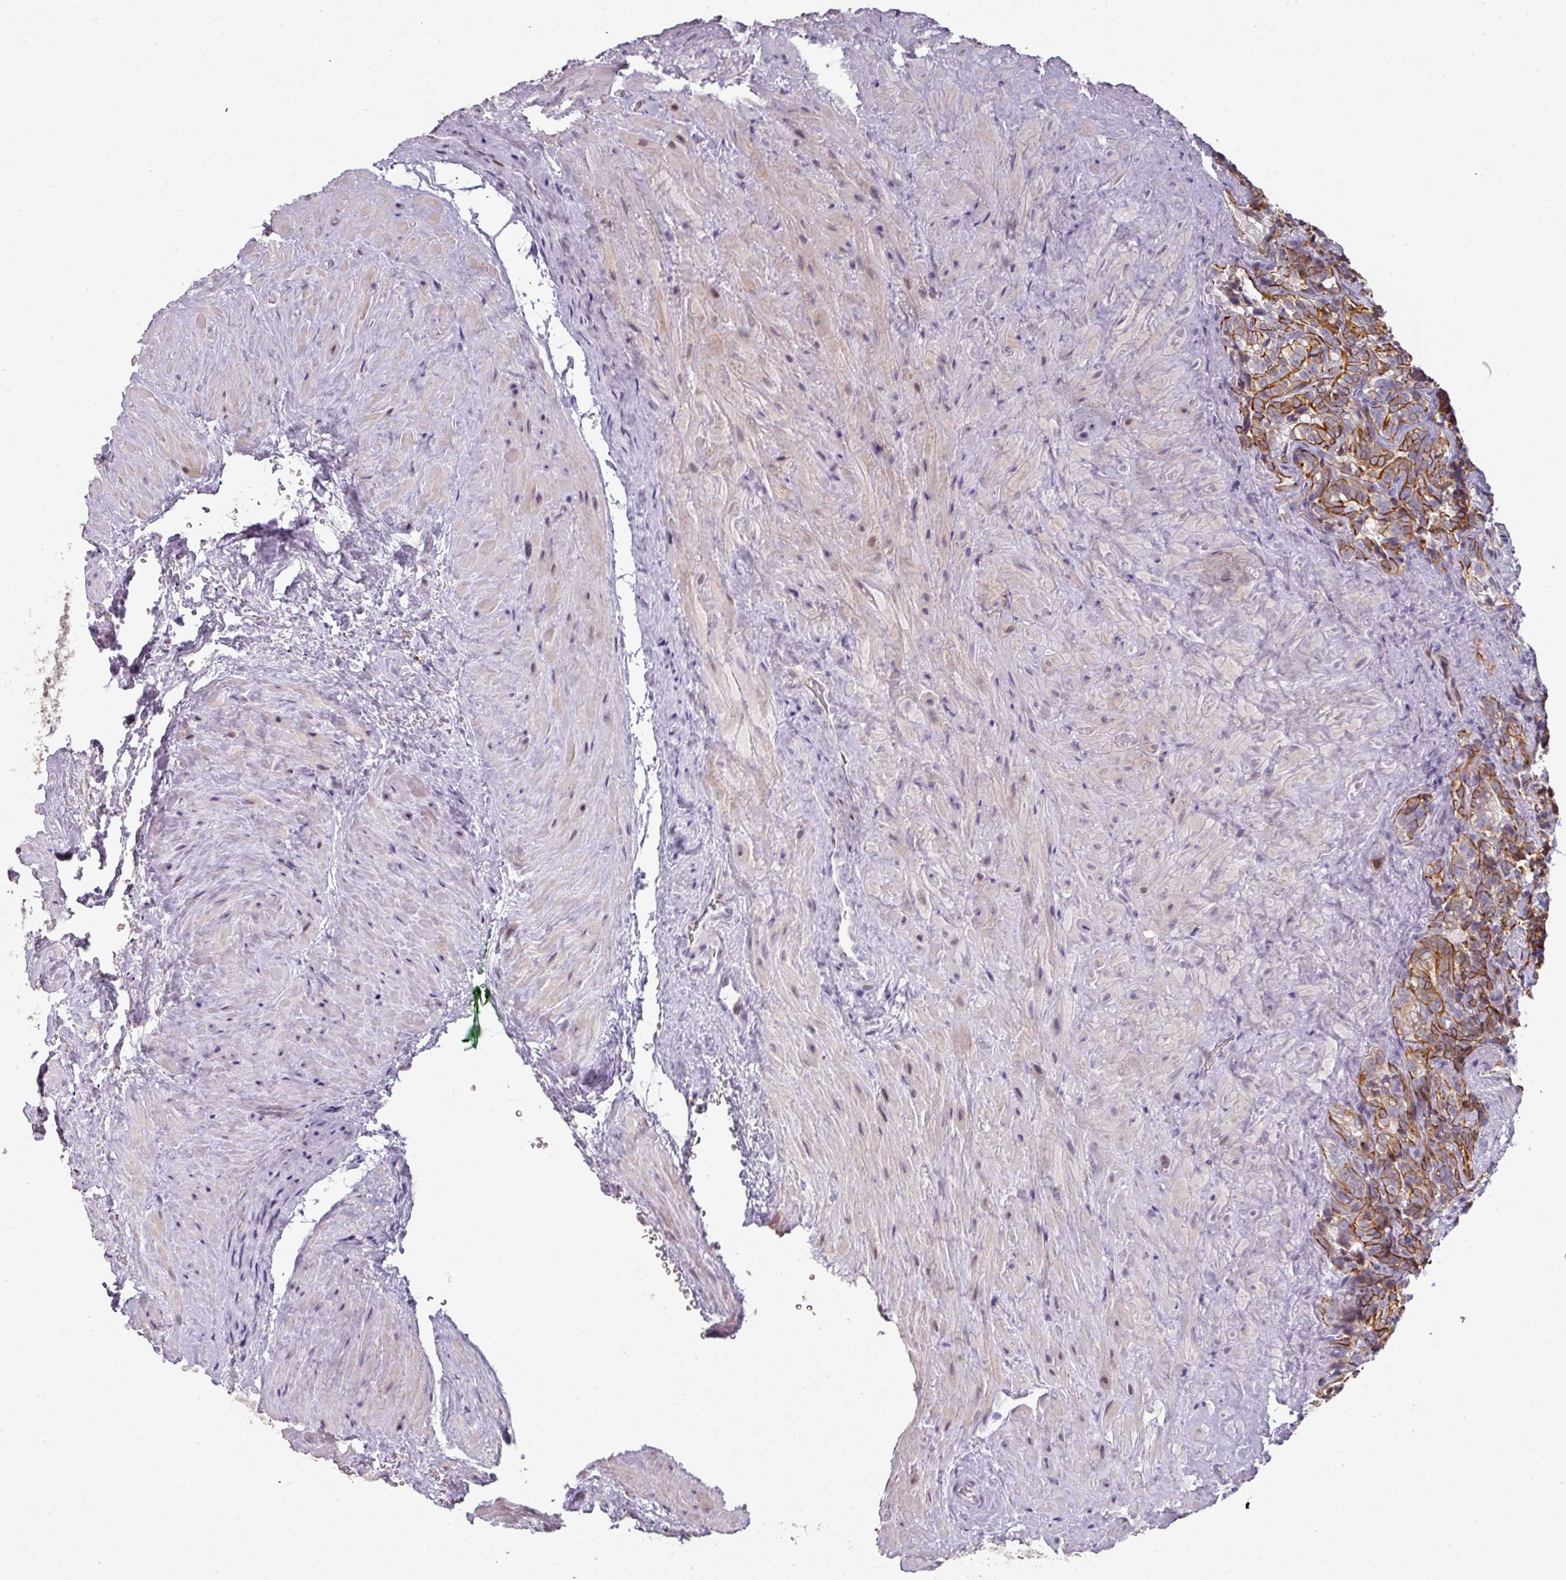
{"staining": {"intensity": "strong", "quantity": "25%-75%", "location": "cytoplasmic/membranous"}, "tissue": "seminal vesicle", "cell_type": "Glandular cells", "image_type": "normal", "snomed": [{"axis": "morphology", "description": "Normal tissue, NOS"}, {"axis": "topography", "description": "Seminal veicle"}], "caption": "Glandular cells reveal high levels of strong cytoplasmic/membranous positivity in approximately 25%-75% of cells in unremarkable human seminal vesicle. (DAB = brown stain, brightfield microscopy at high magnification).", "gene": "GTF2H3", "patient": {"sex": "male", "age": 62}}